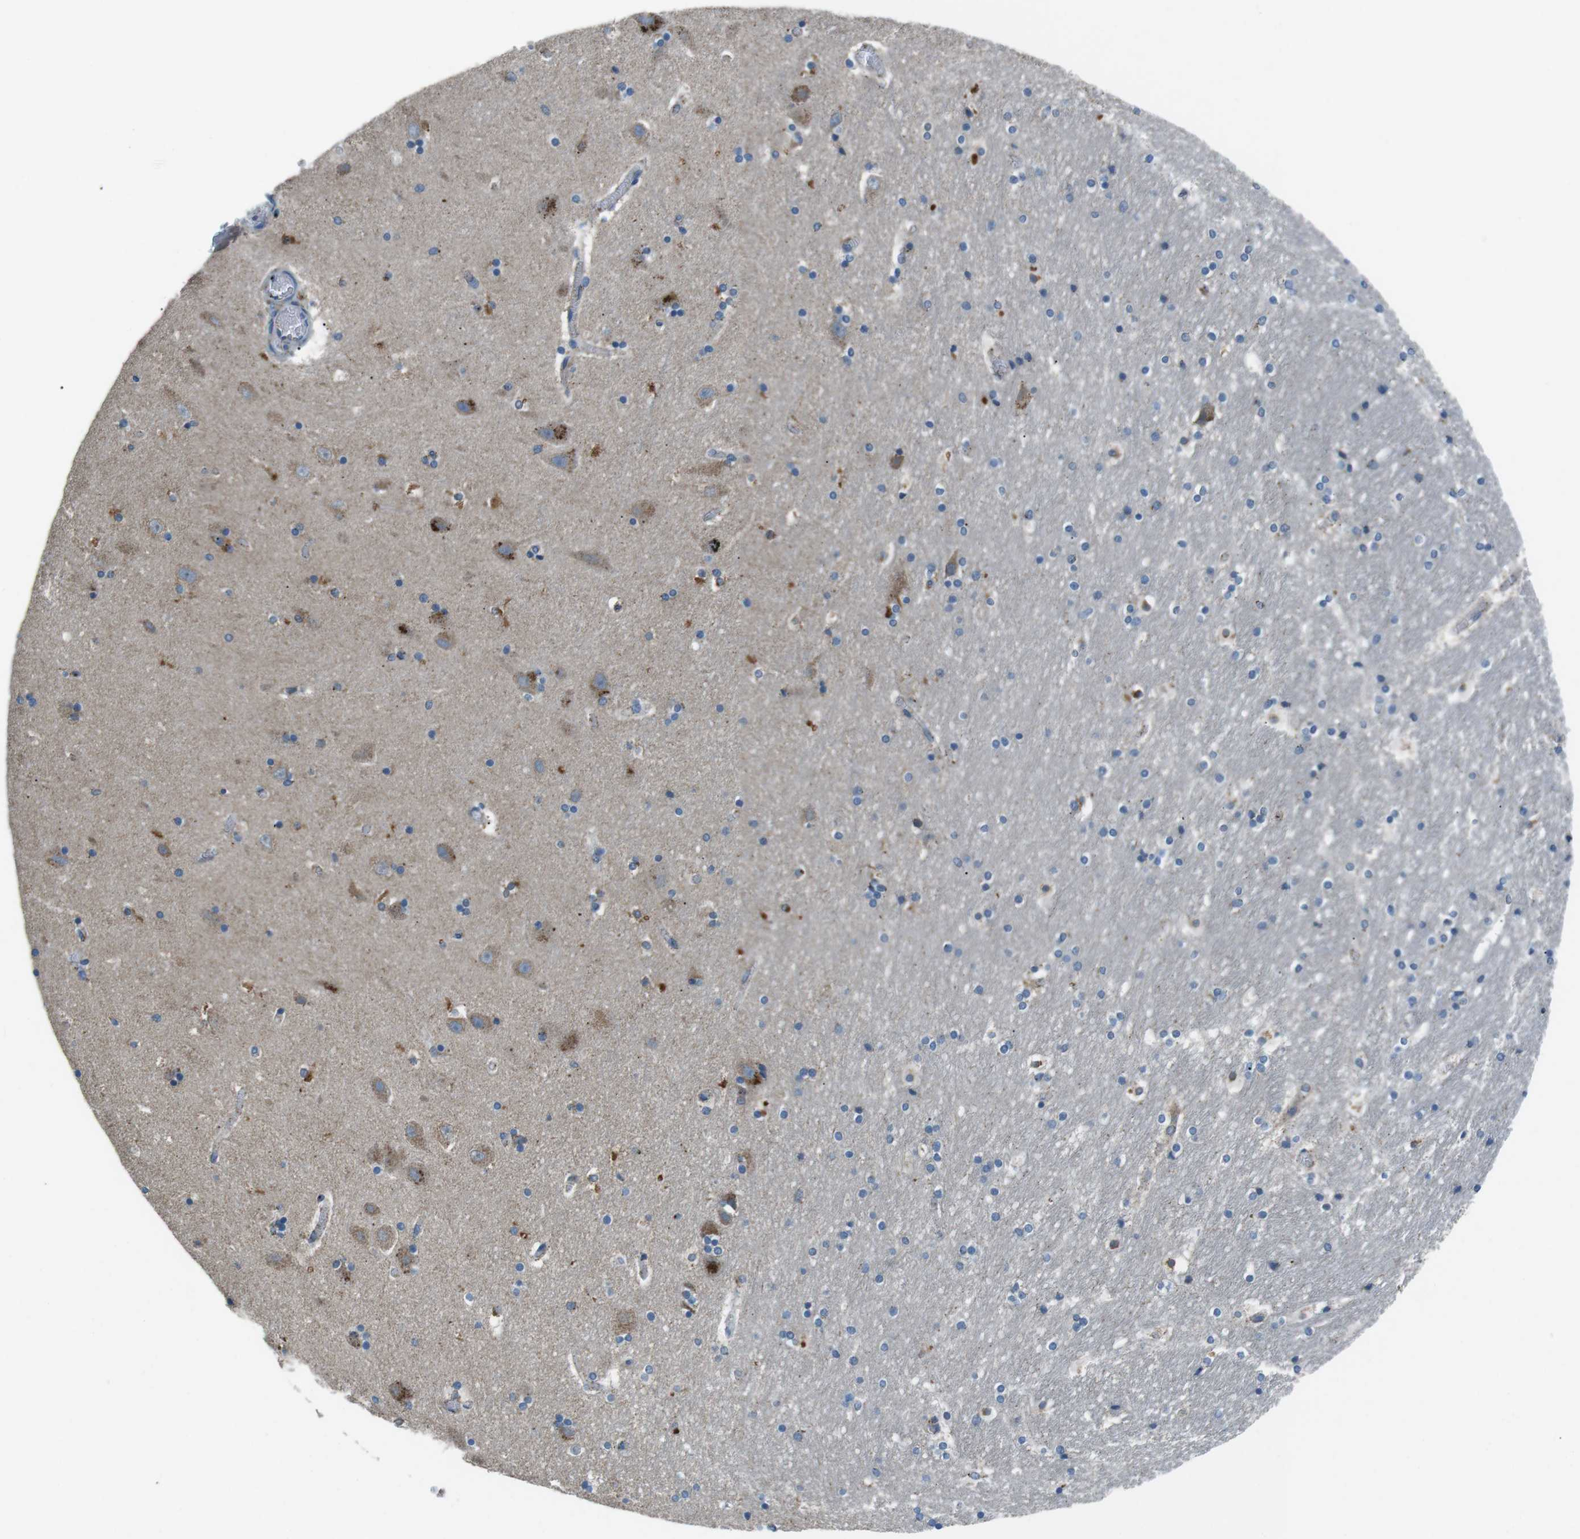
{"staining": {"intensity": "moderate", "quantity": "<25%", "location": "cytoplasmic/membranous"}, "tissue": "hippocampus", "cell_type": "Glial cells", "image_type": "normal", "snomed": [{"axis": "morphology", "description": "Normal tissue, NOS"}, {"axis": "topography", "description": "Hippocampus"}], "caption": "High-magnification brightfield microscopy of normal hippocampus stained with DAB (3,3'-diaminobenzidine) (brown) and counterstained with hematoxylin (blue). glial cells exhibit moderate cytoplasmic/membranous expression is present in about<25% of cells. (Stains: DAB in brown, nuclei in blue, Microscopy: brightfield microscopy at high magnification).", "gene": "FAM3B", "patient": {"sex": "male", "age": 45}}